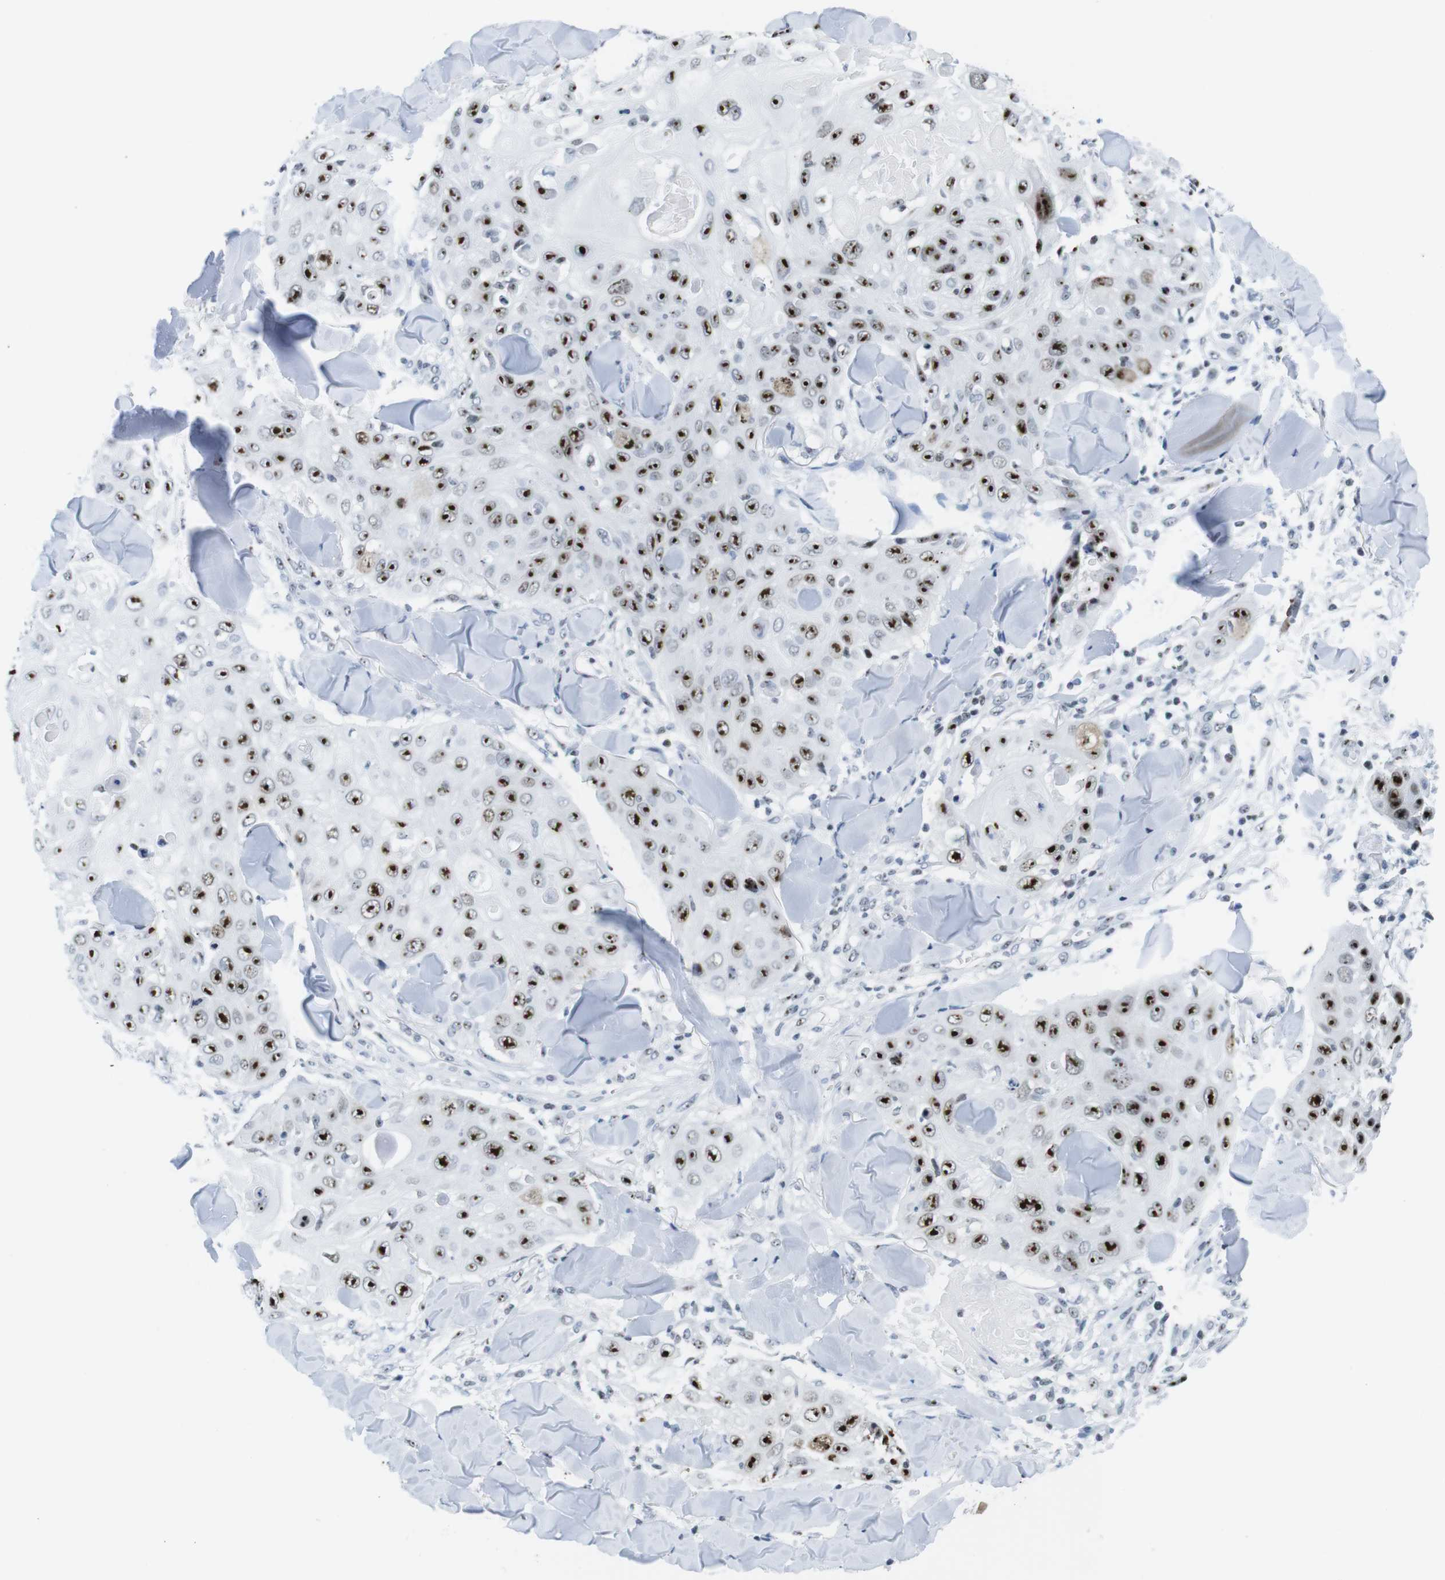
{"staining": {"intensity": "strong", "quantity": ">75%", "location": "nuclear"}, "tissue": "skin cancer", "cell_type": "Tumor cells", "image_type": "cancer", "snomed": [{"axis": "morphology", "description": "Squamous cell carcinoma, NOS"}, {"axis": "topography", "description": "Skin"}], "caption": "About >75% of tumor cells in skin cancer (squamous cell carcinoma) show strong nuclear protein expression as visualized by brown immunohistochemical staining.", "gene": "NIFK", "patient": {"sex": "male", "age": 86}}